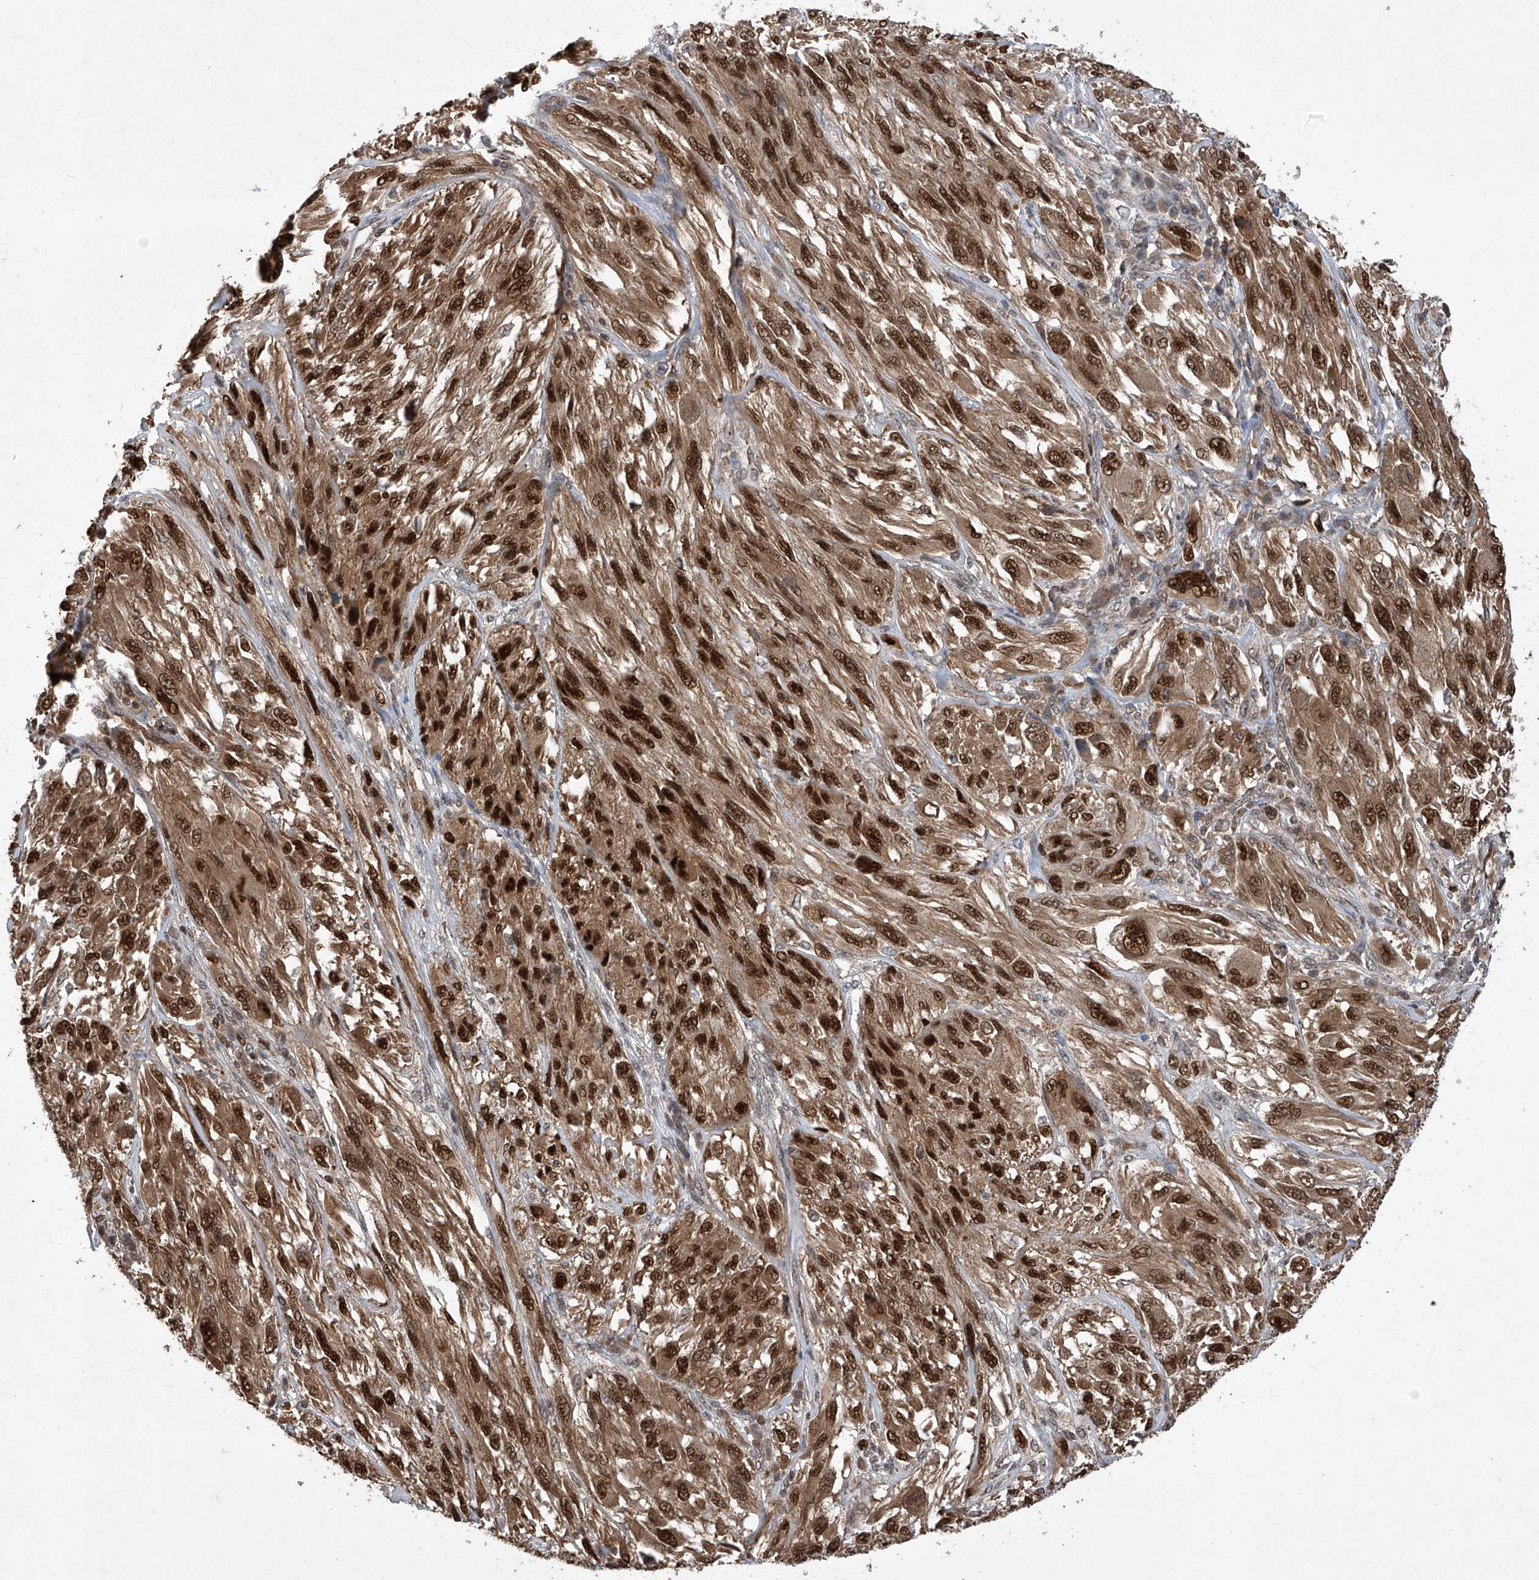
{"staining": {"intensity": "strong", "quantity": ">75%", "location": "cytoplasmic/membranous,nuclear"}, "tissue": "melanoma", "cell_type": "Tumor cells", "image_type": "cancer", "snomed": [{"axis": "morphology", "description": "Malignant melanoma, NOS"}, {"axis": "topography", "description": "Skin"}], "caption": "Melanoma was stained to show a protein in brown. There is high levels of strong cytoplasmic/membranous and nuclear staining in approximately >75% of tumor cells.", "gene": "TSNAX", "patient": {"sex": "female", "age": 91}}